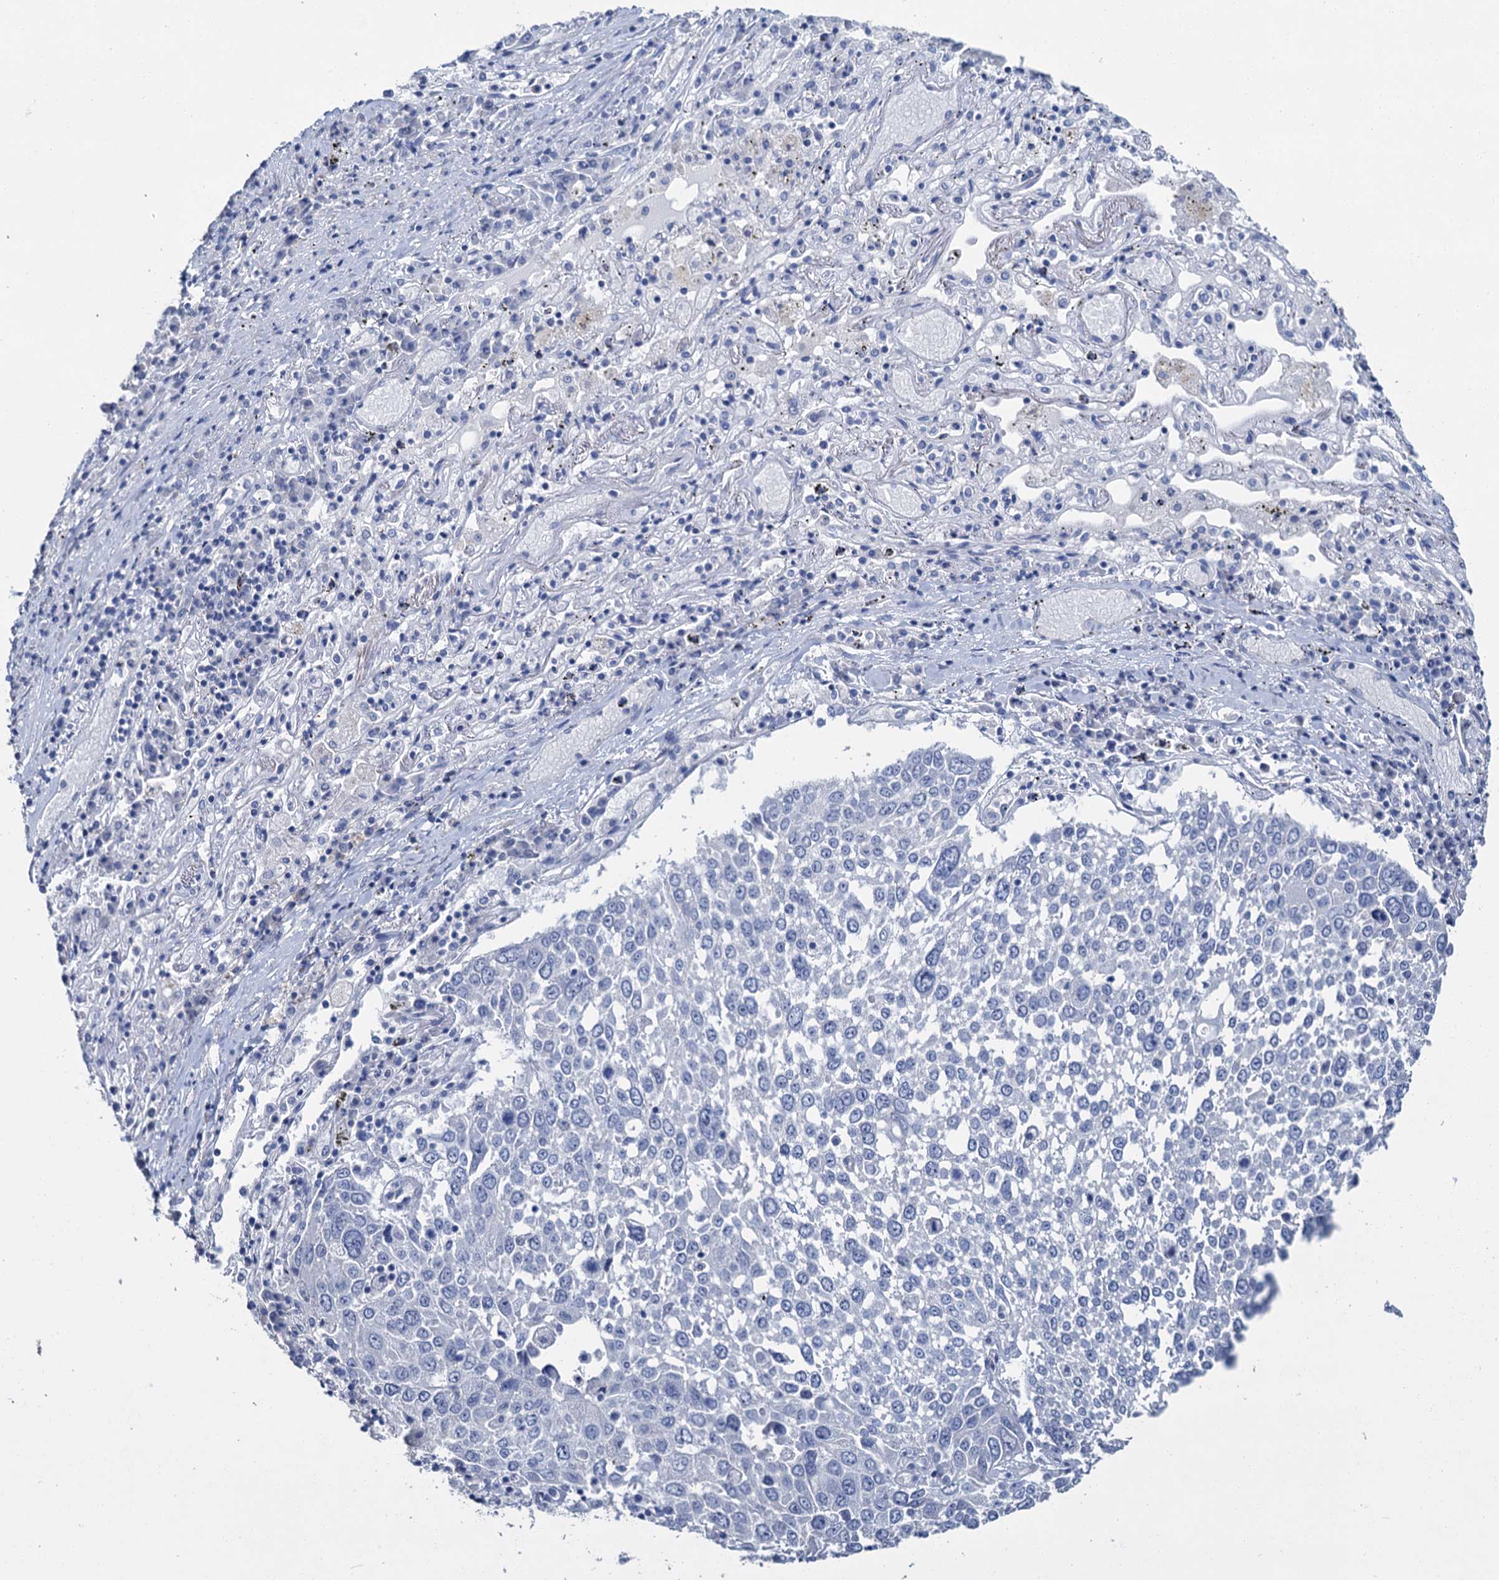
{"staining": {"intensity": "negative", "quantity": "none", "location": "none"}, "tissue": "lung cancer", "cell_type": "Tumor cells", "image_type": "cancer", "snomed": [{"axis": "morphology", "description": "Squamous cell carcinoma, NOS"}, {"axis": "topography", "description": "Lung"}], "caption": "Histopathology image shows no protein positivity in tumor cells of lung squamous cell carcinoma tissue.", "gene": "SNCB", "patient": {"sex": "male", "age": 65}}